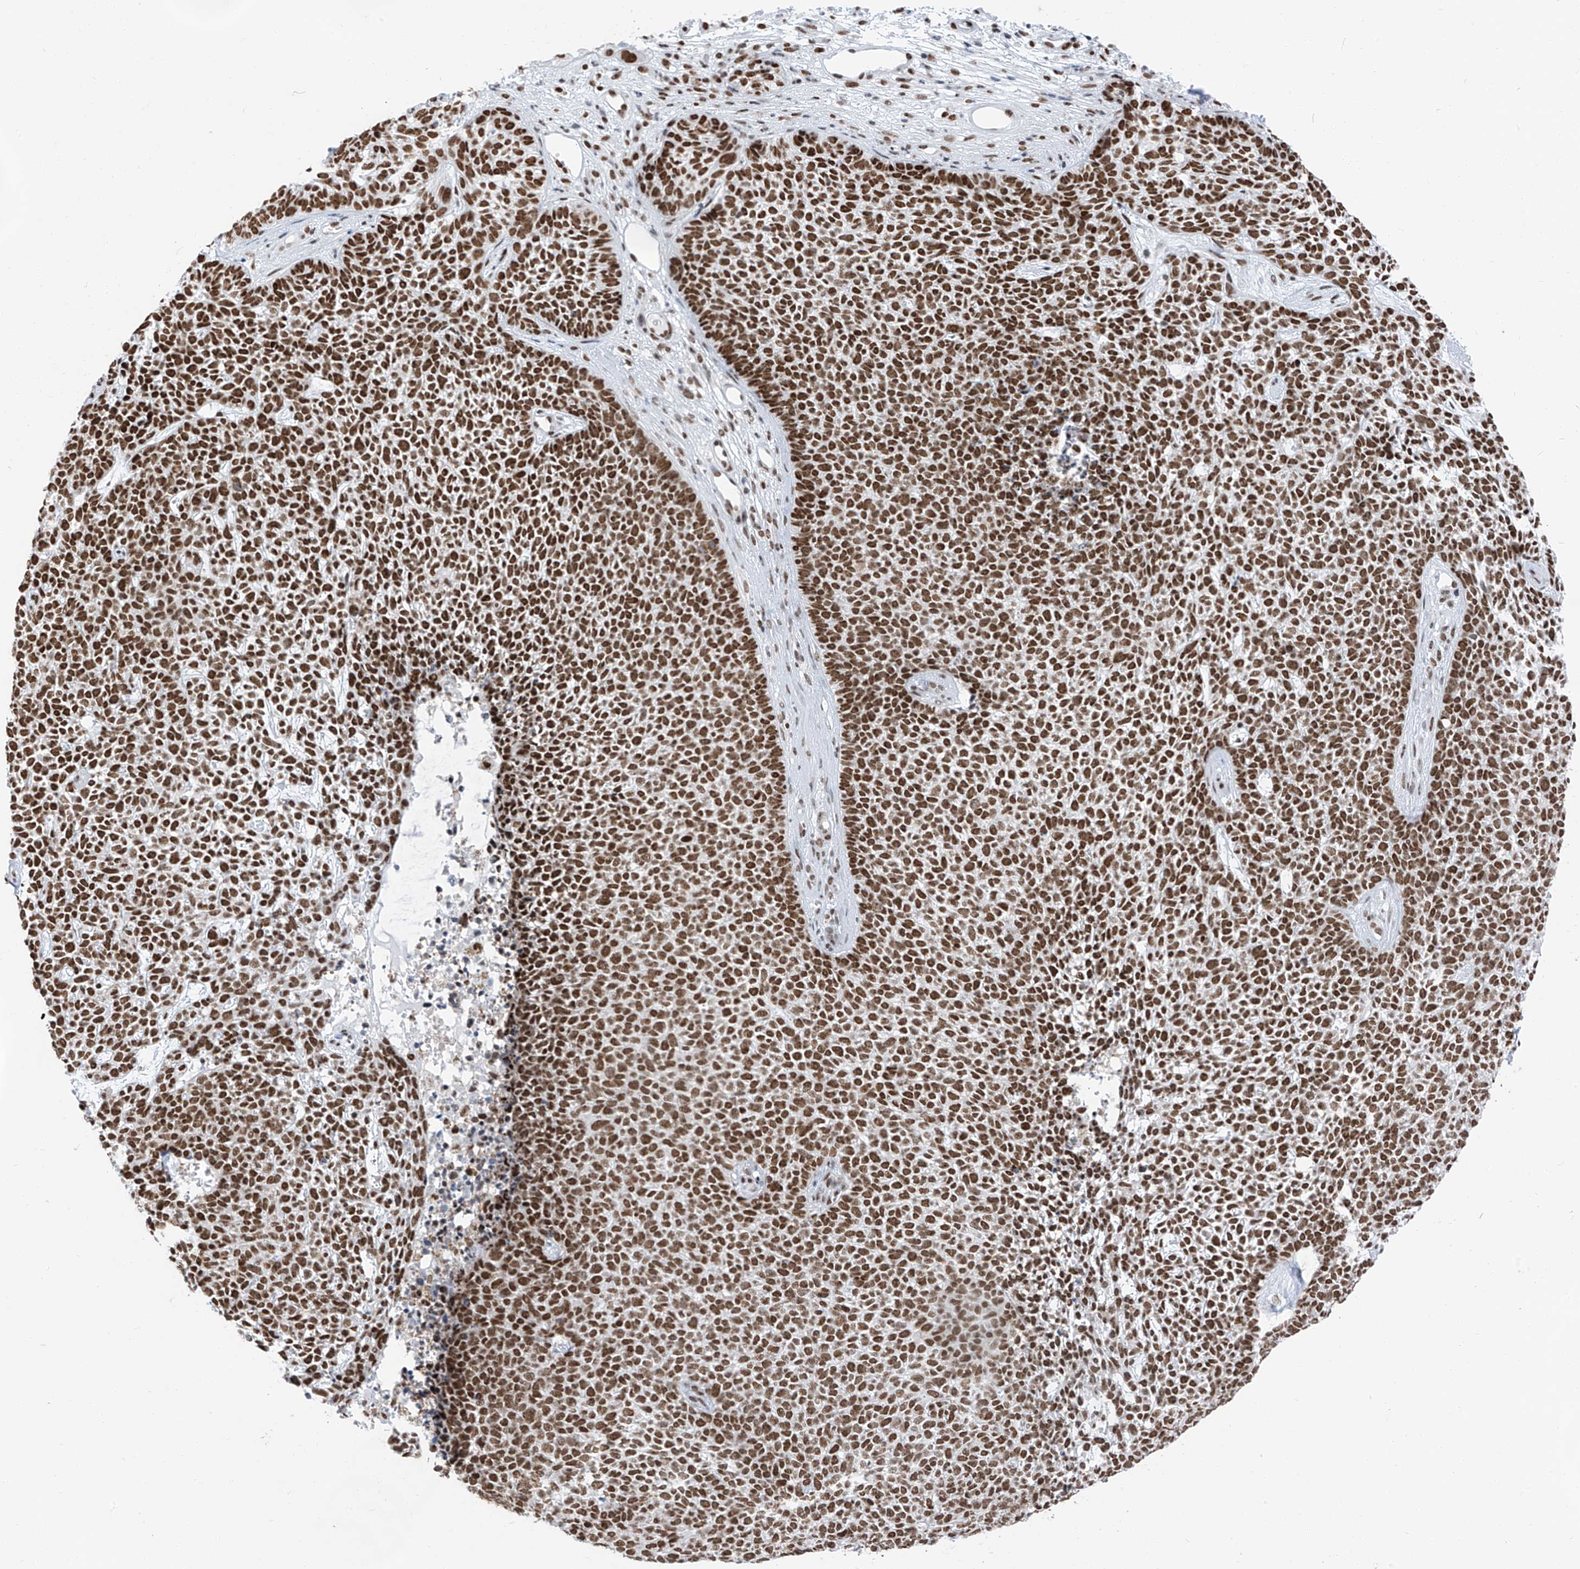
{"staining": {"intensity": "strong", "quantity": ">75%", "location": "nuclear"}, "tissue": "skin cancer", "cell_type": "Tumor cells", "image_type": "cancer", "snomed": [{"axis": "morphology", "description": "Basal cell carcinoma"}, {"axis": "topography", "description": "Skin"}], "caption": "IHC (DAB) staining of skin cancer (basal cell carcinoma) exhibits strong nuclear protein positivity in about >75% of tumor cells. The protein is shown in brown color, while the nuclei are stained blue.", "gene": "KHSRP", "patient": {"sex": "female", "age": 84}}